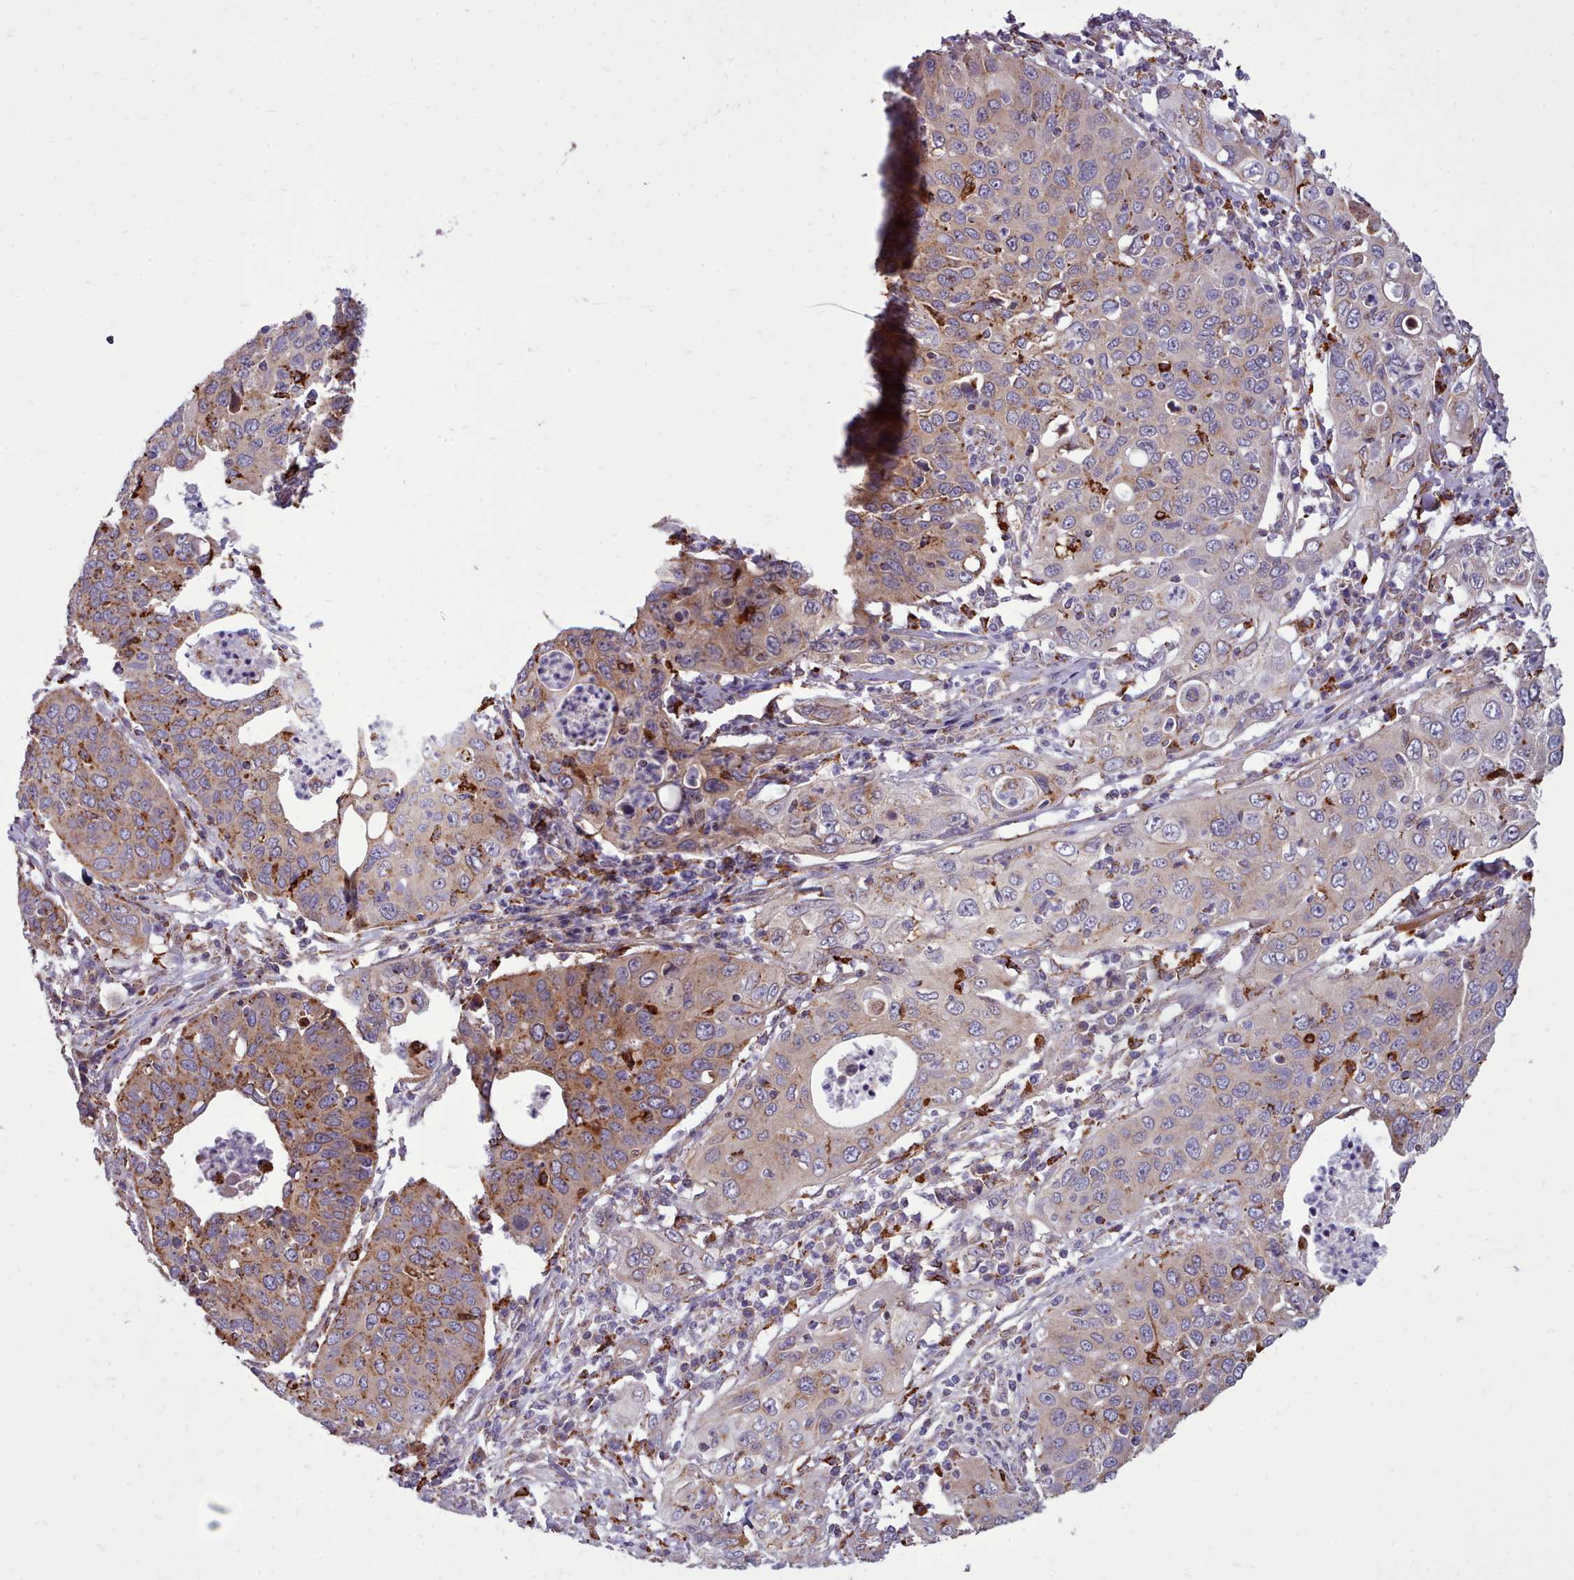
{"staining": {"intensity": "weak", "quantity": "25%-75%", "location": "cytoplasmic/membranous"}, "tissue": "cervical cancer", "cell_type": "Tumor cells", "image_type": "cancer", "snomed": [{"axis": "morphology", "description": "Squamous cell carcinoma, NOS"}, {"axis": "topography", "description": "Cervix"}], "caption": "Cervical cancer (squamous cell carcinoma) stained with a protein marker demonstrates weak staining in tumor cells.", "gene": "PACSIN3", "patient": {"sex": "female", "age": 36}}